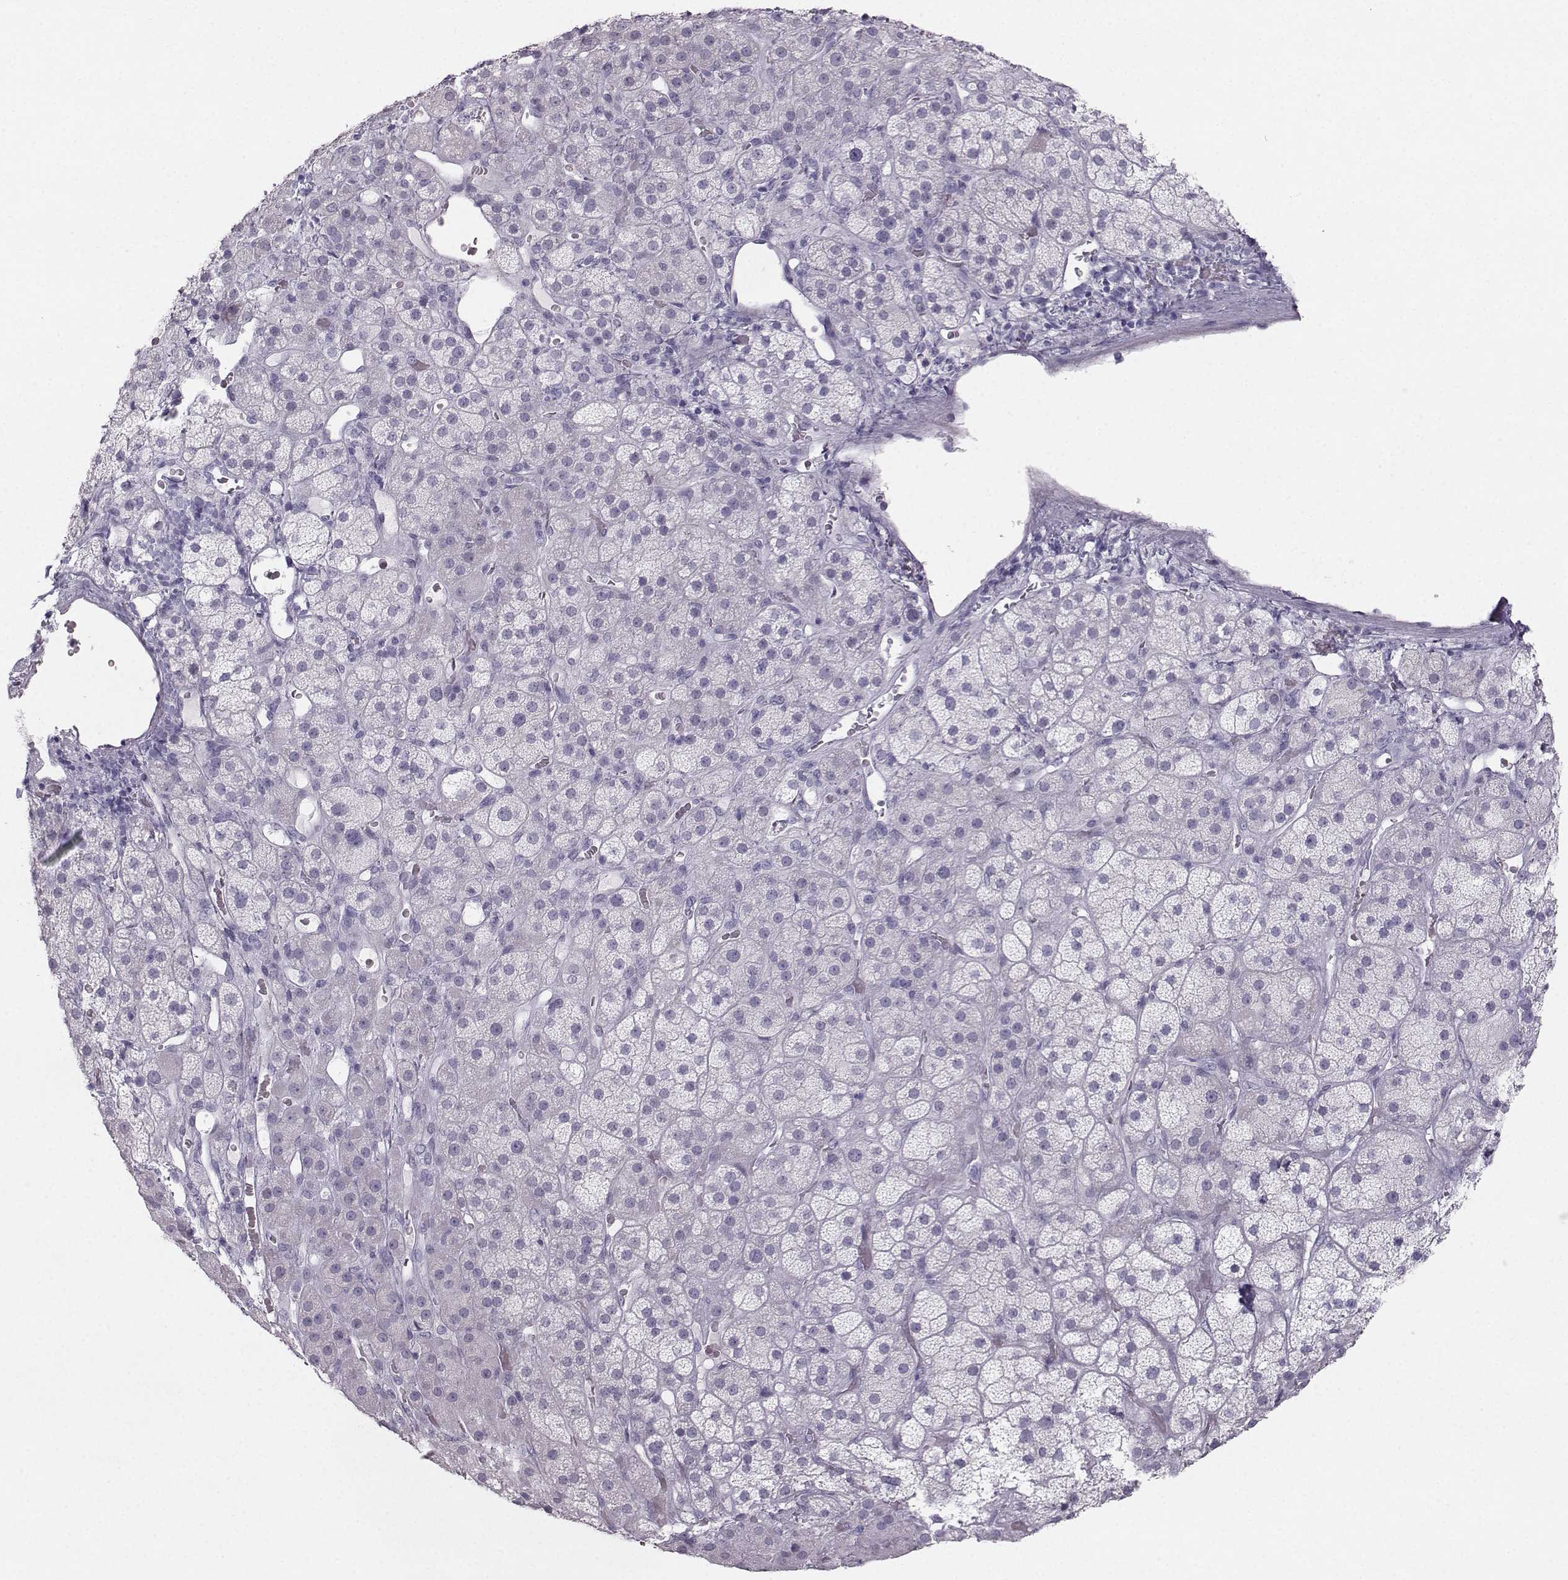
{"staining": {"intensity": "negative", "quantity": "none", "location": "none"}, "tissue": "adrenal gland", "cell_type": "Glandular cells", "image_type": "normal", "snomed": [{"axis": "morphology", "description": "Normal tissue, NOS"}, {"axis": "topography", "description": "Adrenal gland"}], "caption": "Glandular cells show no significant positivity in unremarkable adrenal gland. (DAB (3,3'-diaminobenzidine) IHC, high magnification).", "gene": "CASR", "patient": {"sex": "male", "age": 57}}